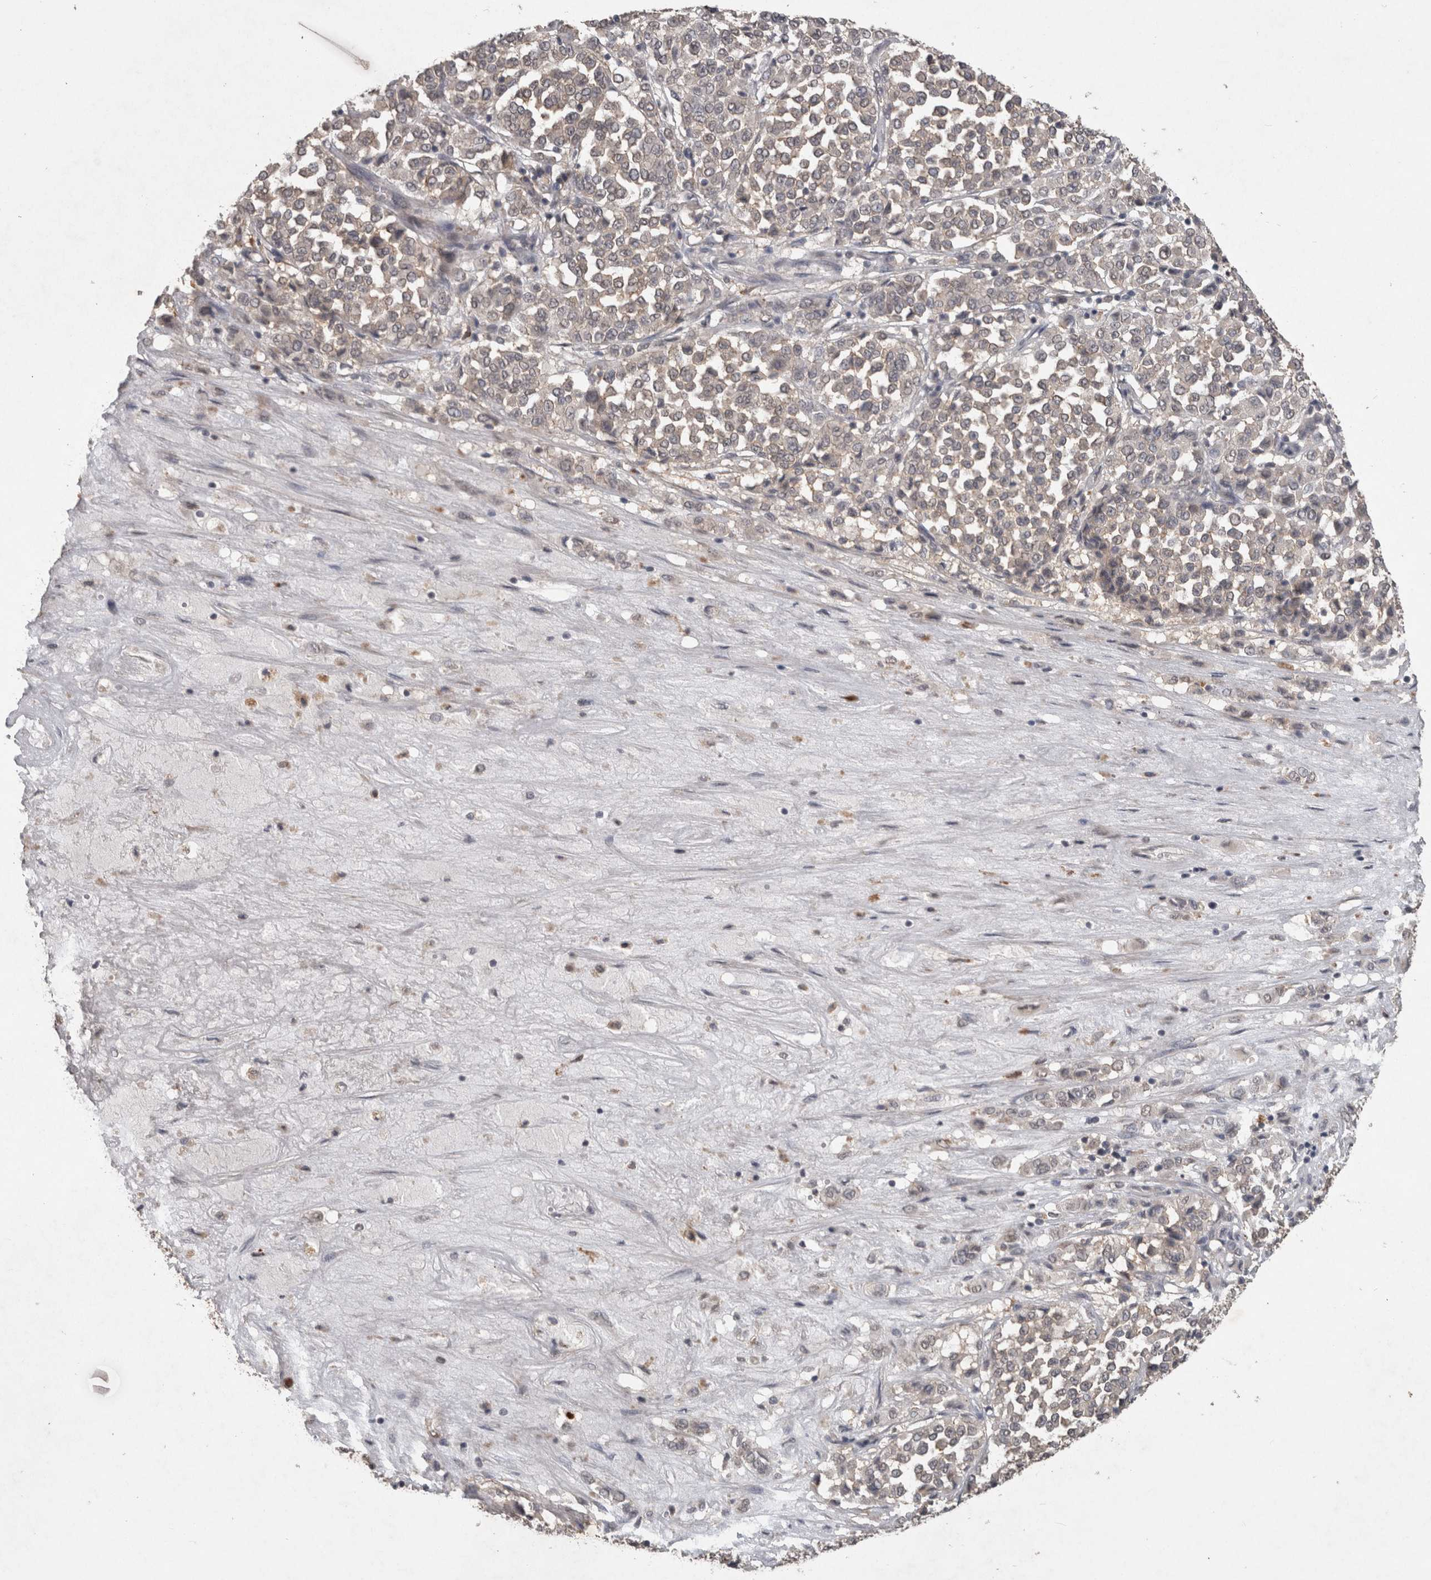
{"staining": {"intensity": "weak", "quantity": "25%-75%", "location": "cytoplasmic/membranous"}, "tissue": "melanoma", "cell_type": "Tumor cells", "image_type": "cancer", "snomed": [{"axis": "morphology", "description": "Malignant melanoma, Metastatic site"}, {"axis": "topography", "description": "Pancreas"}], "caption": "A brown stain shows weak cytoplasmic/membranous expression of a protein in human malignant melanoma (metastatic site) tumor cells. (Stains: DAB (3,3'-diaminobenzidine) in brown, nuclei in blue, Microscopy: brightfield microscopy at high magnification).", "gene": "RHPN1", "patient": {"sex": "female", "age": 30}}